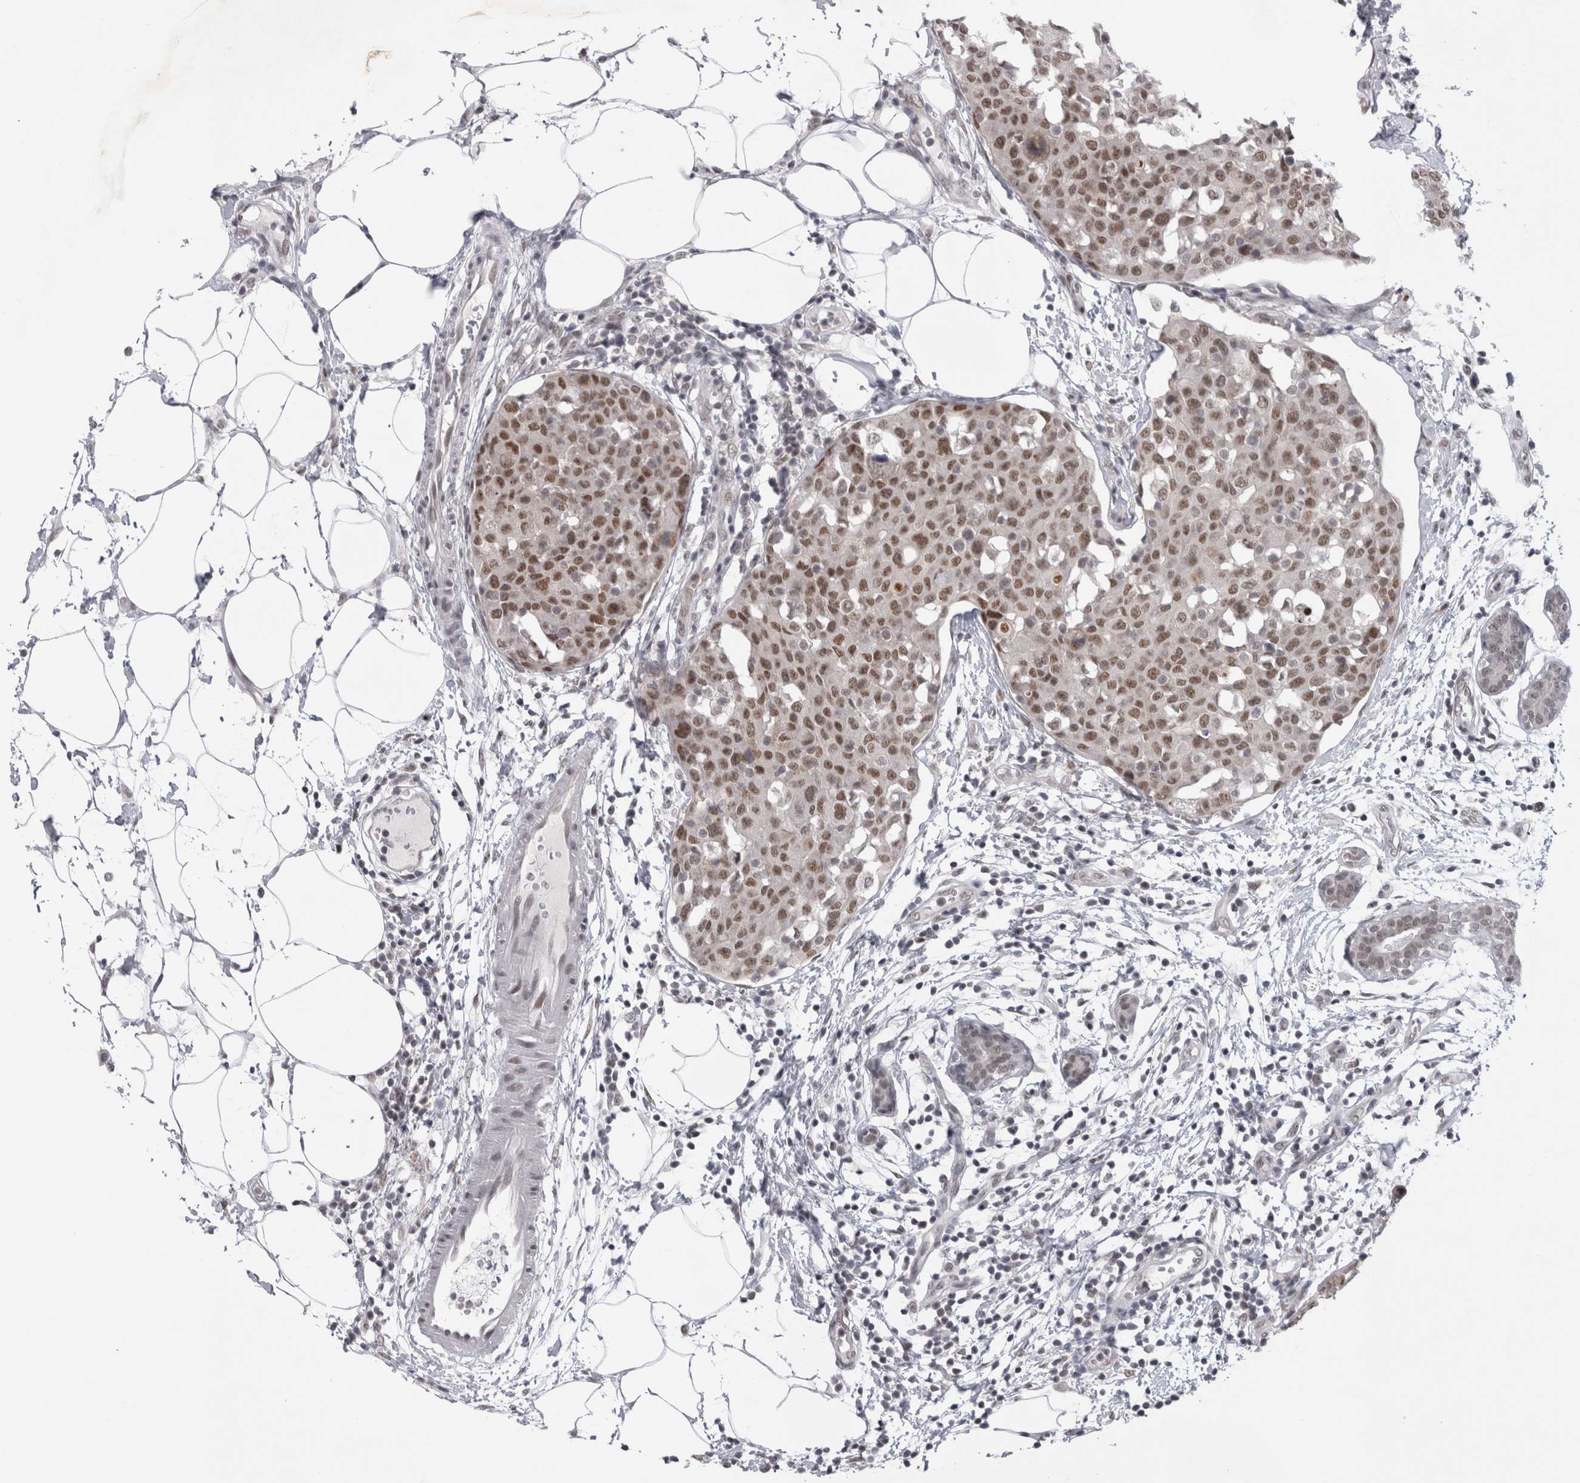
{"staining": {"intensity": "moderate", "quantity": ">75%", "location": "nuclear"}, "tissue": "breast cancer", "cell_type": "Tumor cells", "image_type": "cancer", "snomed": [{"axis": "morphology", "description": "Normal tissue, NOS"}, {"axis": "morphology", "description": "Duct carcinoma"}, {"axis": "topography", "description": "Breast"}], "caption": "The micrograph demonstrates immunohistochemical staining of breast cancer. There is moderate nuclear positivity is appreciated in about >75% of tumor cells.", "gene": "PSMB2", "patient": {"sex": "female", "age": 37}}